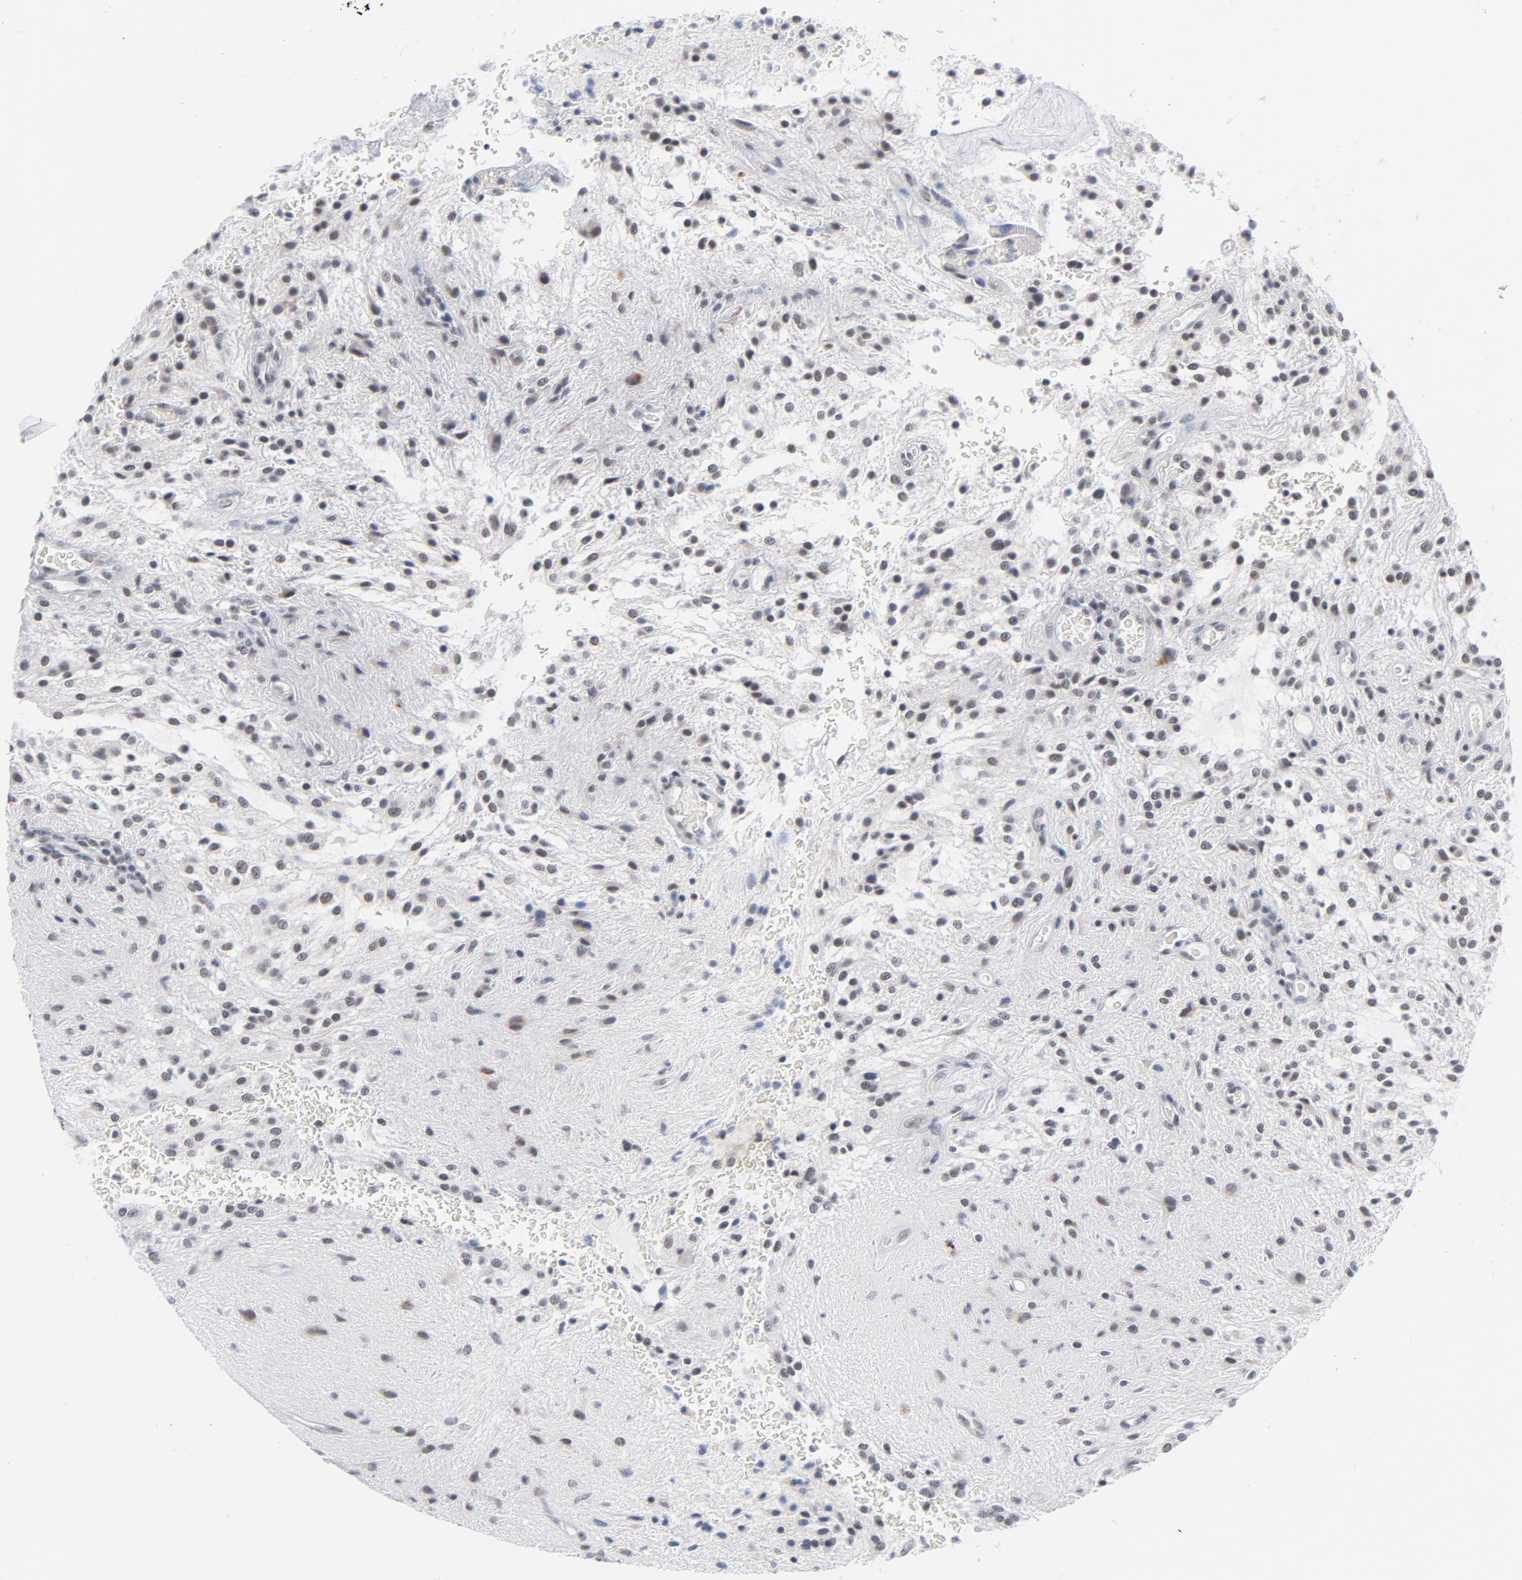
{"staining": {"intensity": "weak", "quantity": "25%-75%", "location": "nuclear"}, "tissue": "glioma", "cell_type": "Tumor cells", "image_type": "cancer", "snomed": [{"axis": "morphology", "description": "Glioma, malignant, NOS"}, {"axis": "topography", "description": "Cerebellum"}], "caption": "Immunohistochemical staining of glioma shows weak nuclear protein expression in approximately 25%-75% of tumor cells.", "gene": "BAP1", "patient": {"sex": "female", "age": 10}}